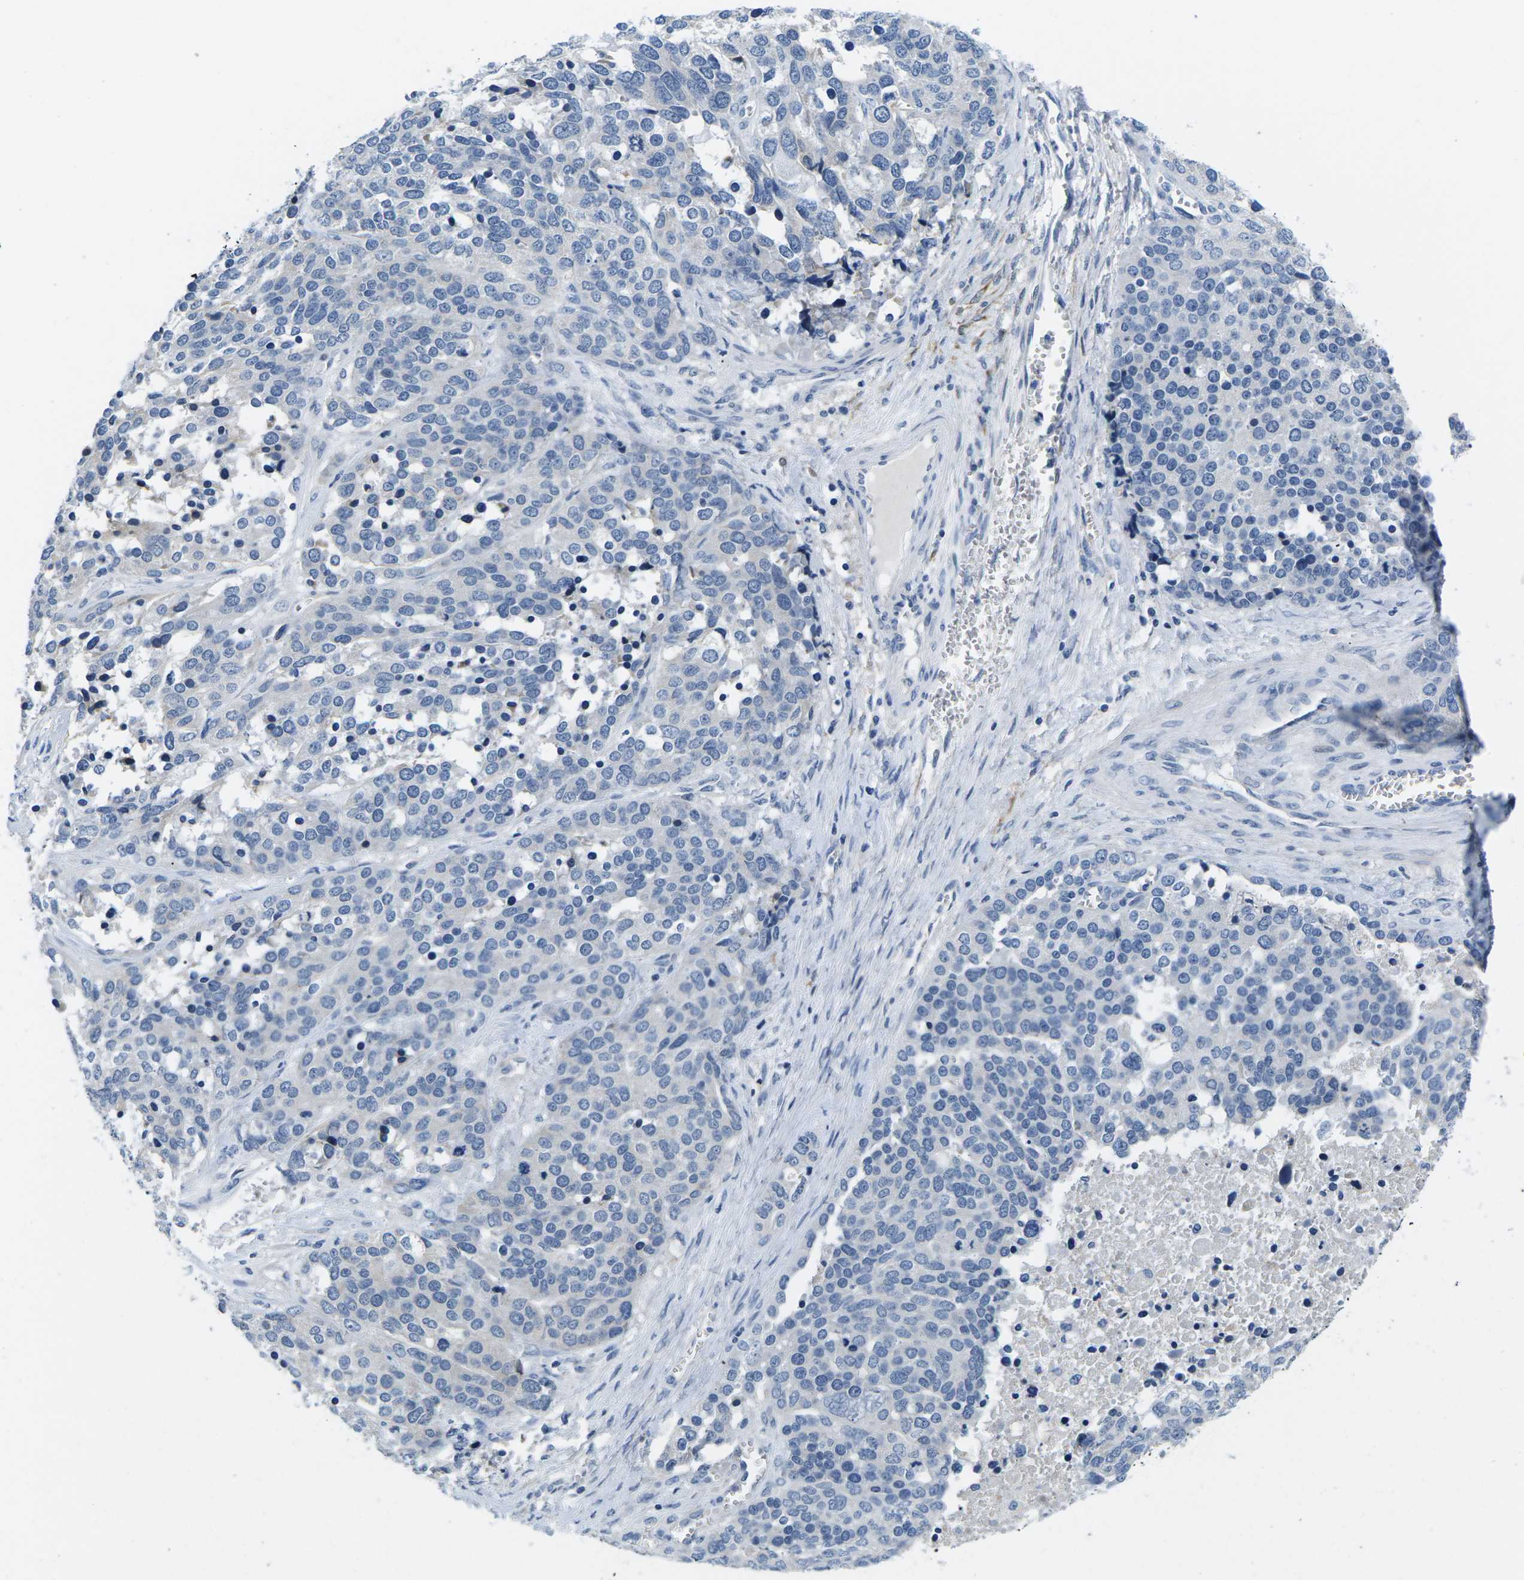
{"staining": {"intensity": "negative", "quantity": "none", "location": "none"}, "tissue": "ovarian cancer", "cell_type": "Tumor cells", "image_type": "cancer", "snomed": [{"axis": "morphology", "description": "Cystadenocarcinoma, serous, NOS"}, {"axis": "topography", "description": "Ovary"}], "caption": "A photomicrograph of human ovarian cancer (serous cystadenocarcinoma) is negative for staining in tumor cells.", "gene": "TSPAN2", "patient": {"sex": "female", "age": 44}}